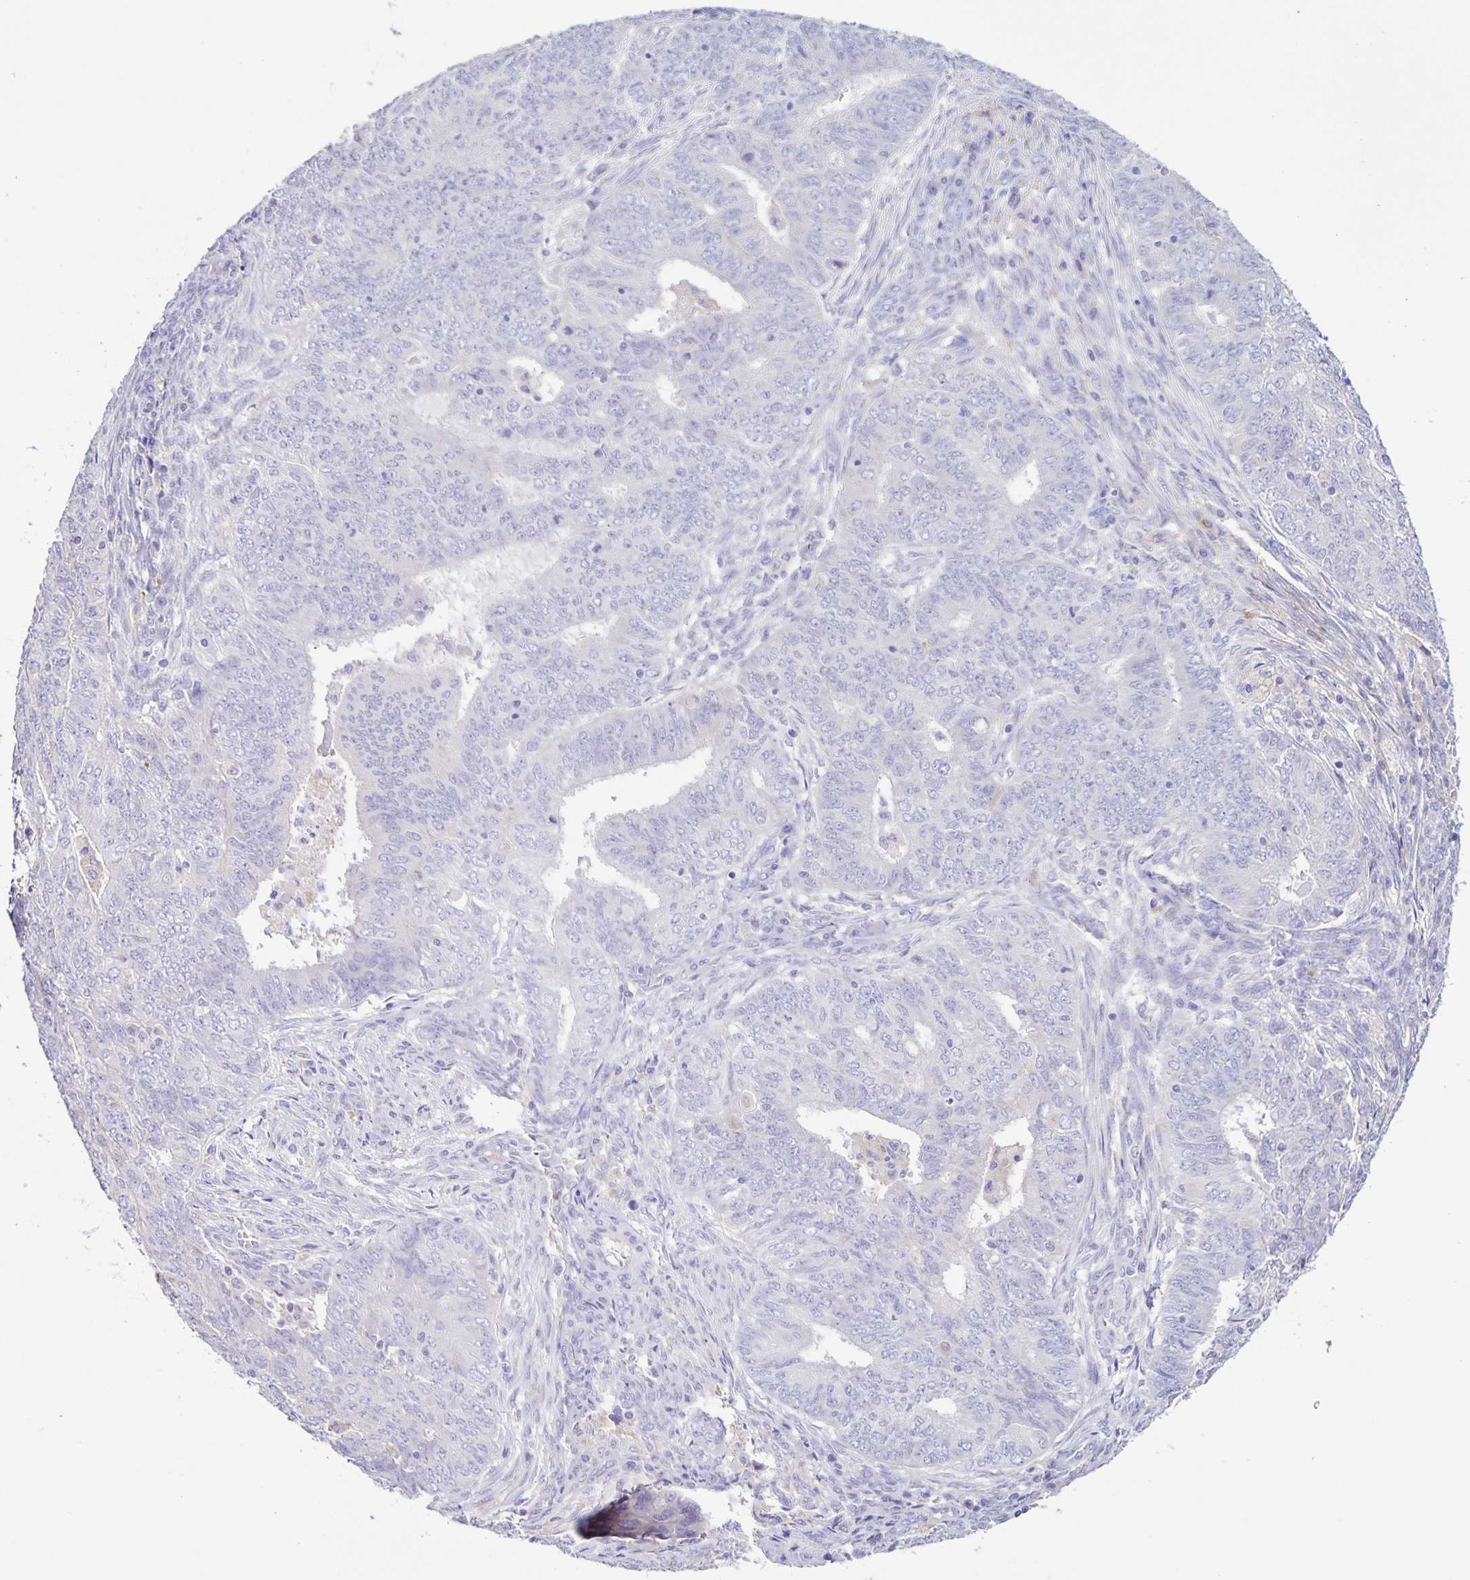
{"staining": {"intensity": "negative", "quantity": "none", "location": "none"}, "tissue": "endometrial cancer", "cell_type": "Tumor cells", "image_type": "cancer", "snomed": [{"axis": "morphology", "description": "Adenocarcinoma, NOS"}, {"axis": "topography", "description": "Endometrium"}], "caption": "DAB immunohistochemical staining of endometrial cancer (adenocarcinoma) demonstrates no significant expression in tumor cells.", "gene": "BOLL", "patient": {"sex": "female", "age": 62}}